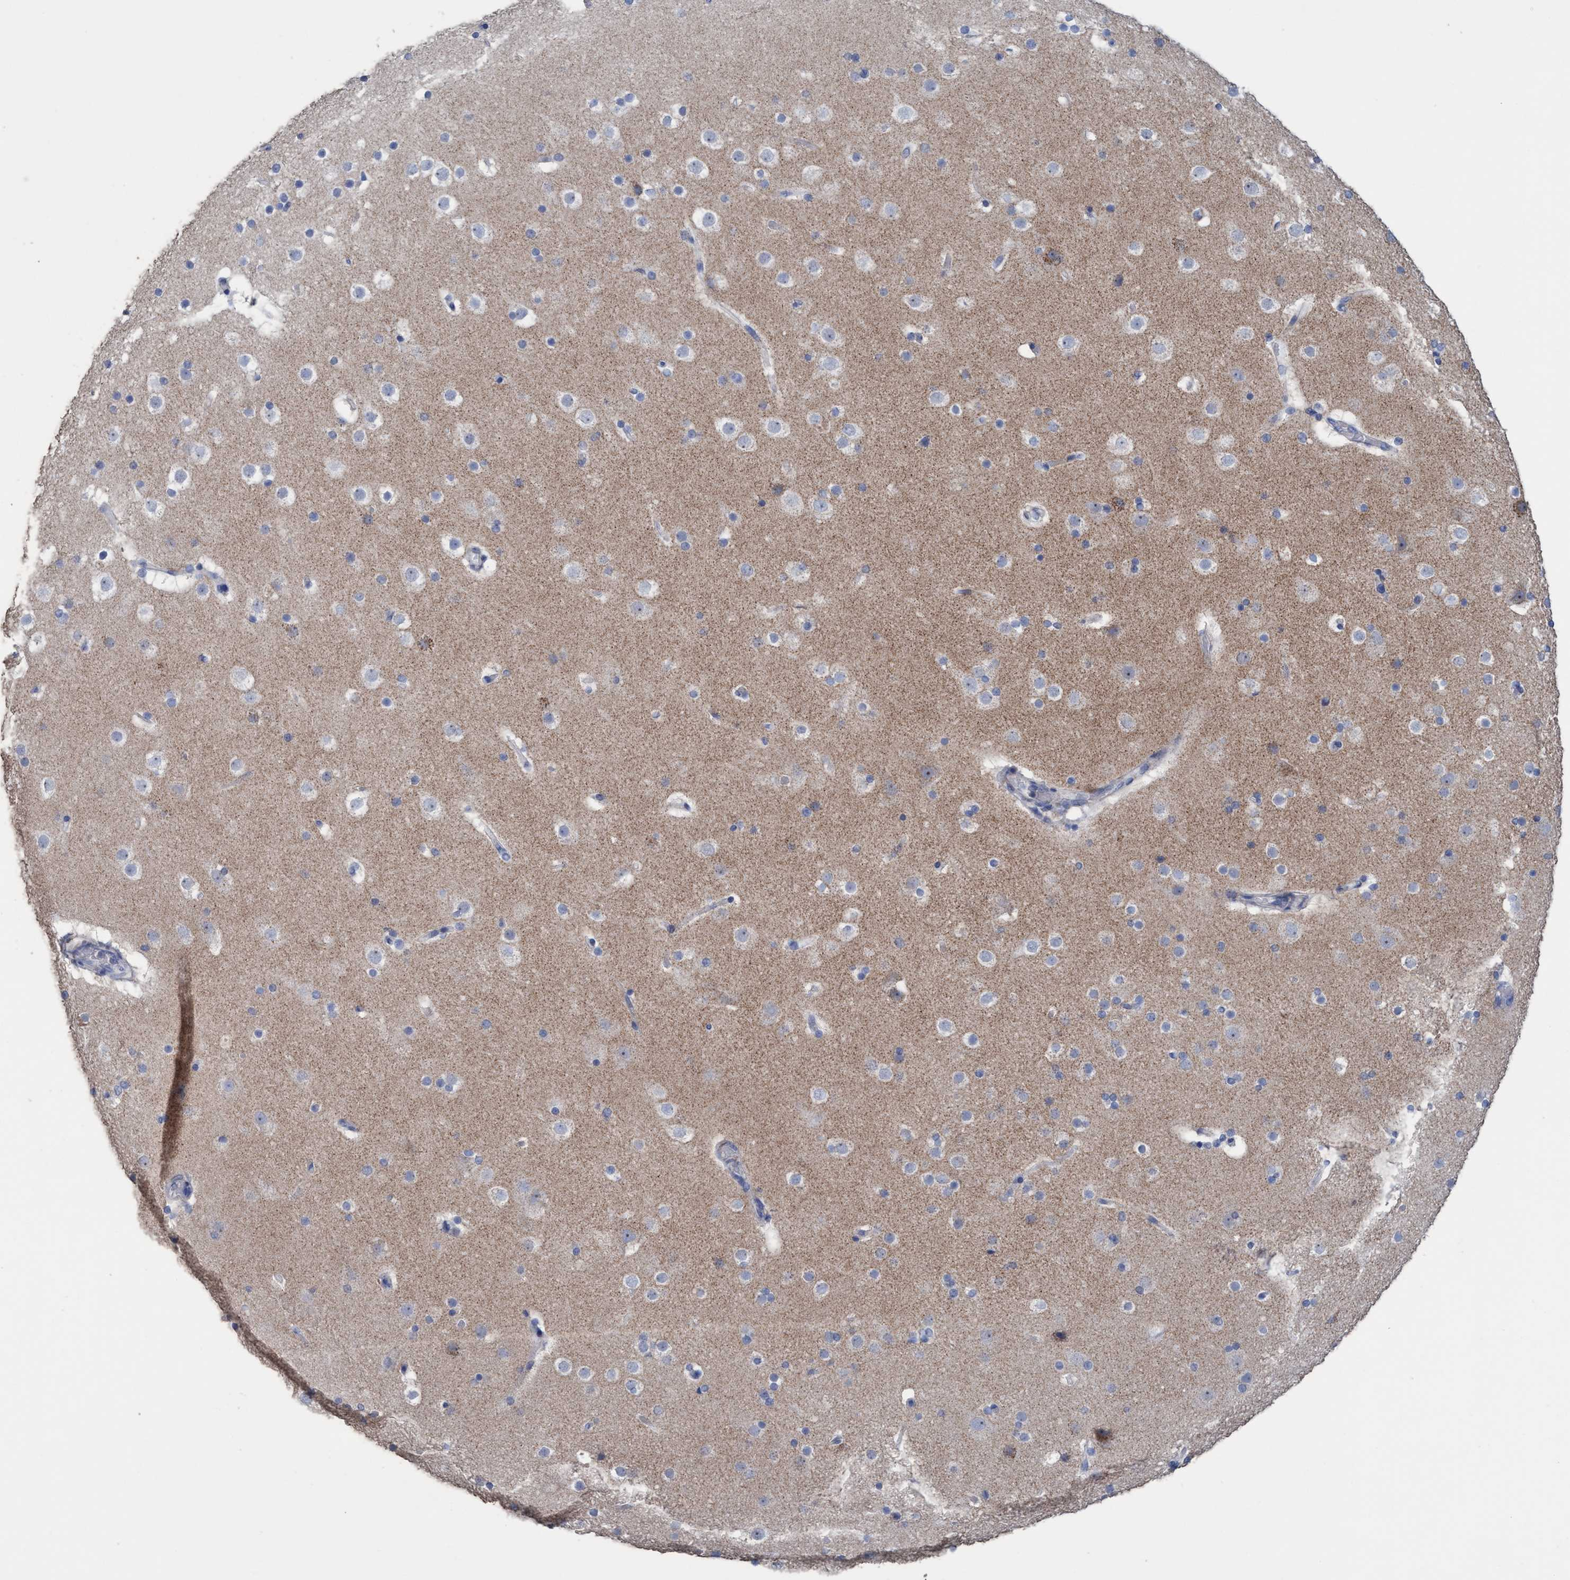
{"staining": {"intensity": "negative", "quantity": "none", "location": "none"}, "tissue": "cerebral cortex", "cell_type": "Endothelial cells", "image_type": "normal", "snomed": [{"axis": "morphology", "description": "Normal tissue, NOS"}, {"axis": "topography", "description": "Cerebral cortex"}], "caption": "DAB immunohistochemical staining of unremarkable cerebral cortex shows no significant staining in endothelial cells.", "gene": "RSAD1", "patient": {"sex": "male", "age": 57}}